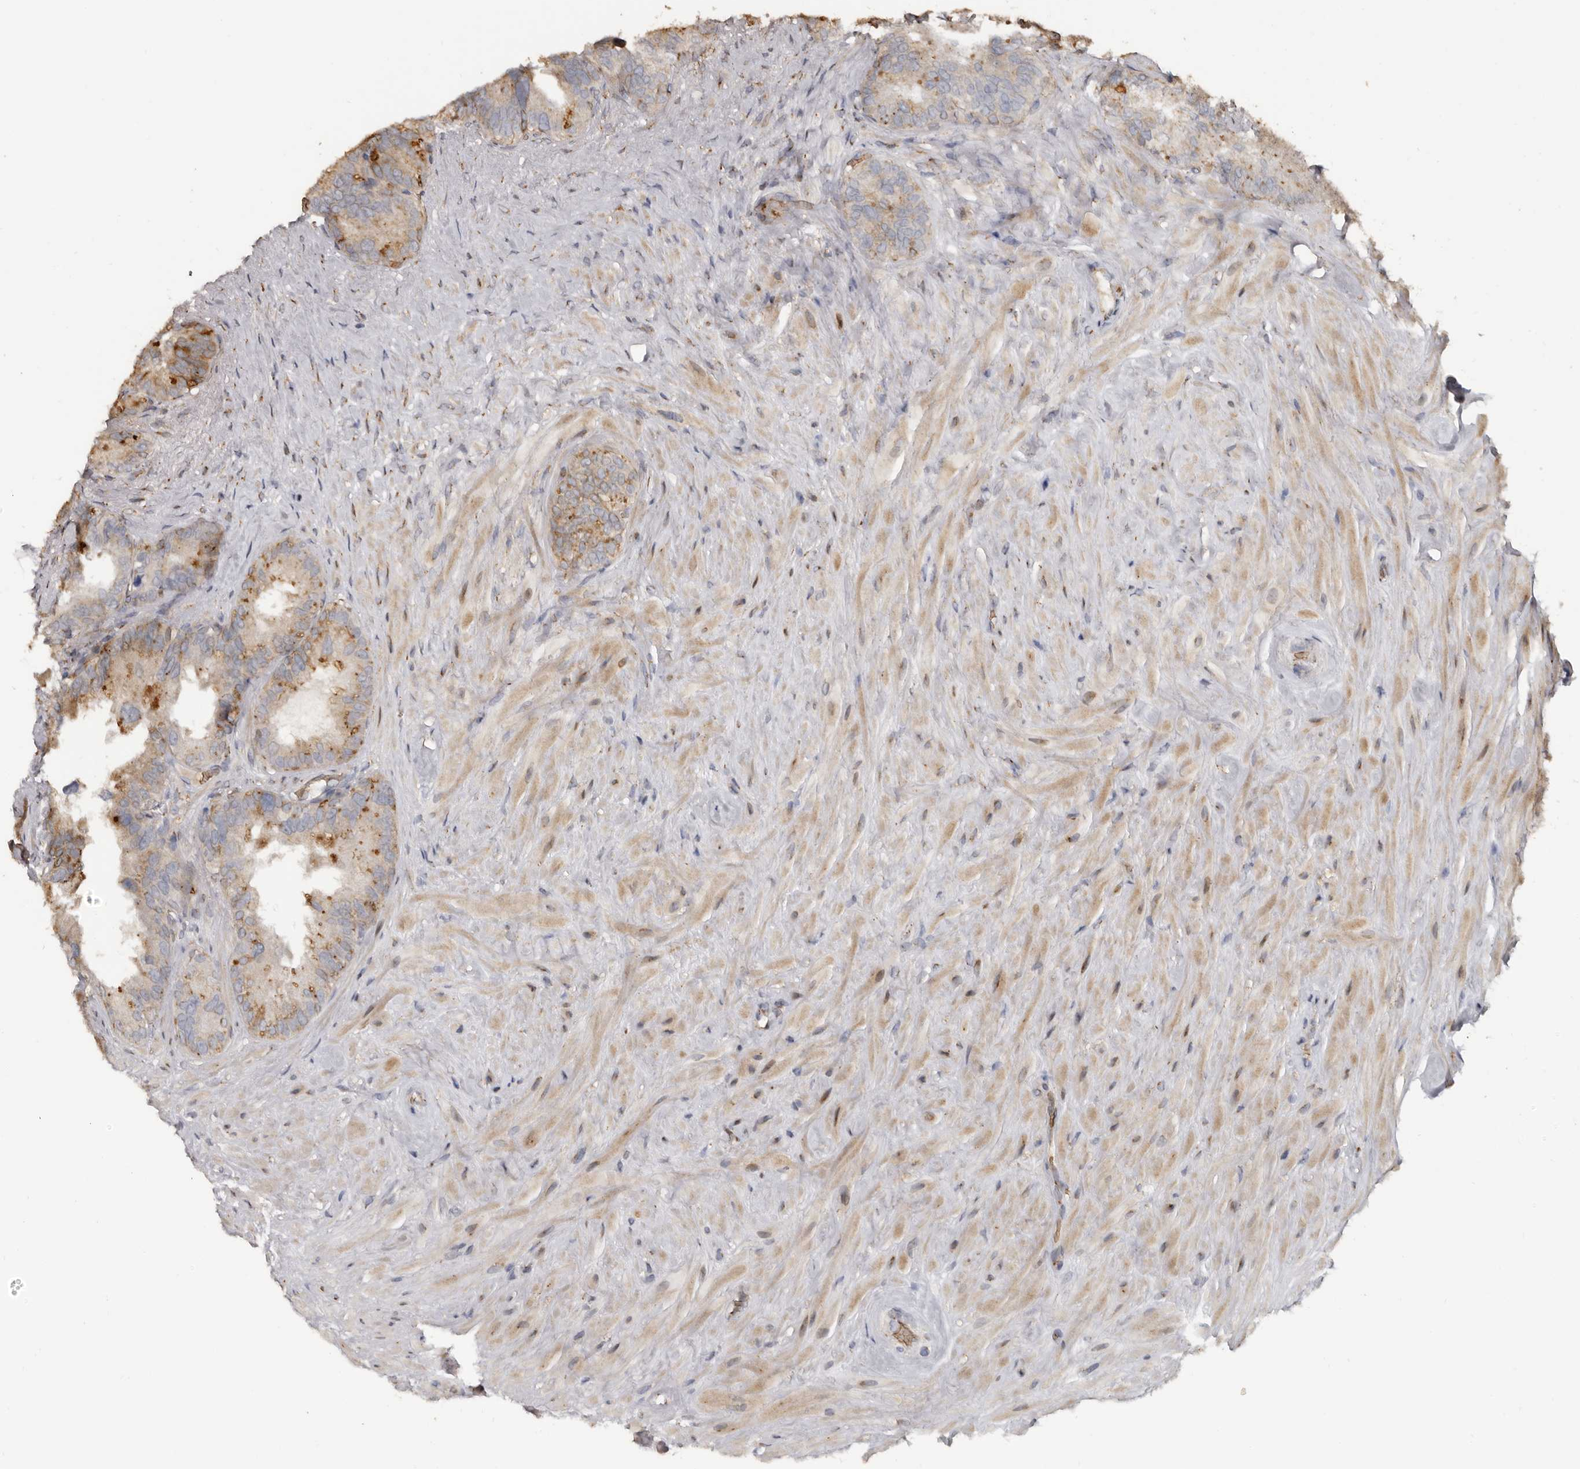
{"staining": {"intensity": "moderate", "quantity": ">75%", "location": "cytoplasmic/membranous"}, "tissue": "seminal vesicle", "cell_type": "Glandular cells", "image_type": "normal", "snomed": [{"axis": "morphology", "description": "Normal tissue, NOS"}, {"axis": "topography", "description": "Seminal veicle"}], "caption": "A photomicrograph of human seminal vesicle stained for a protein displays moderate cytoplasmic/membranous brown staining in glandular cells.", "gene": "ENTREP1", "patient": {"sex": "male", "age": 80}}